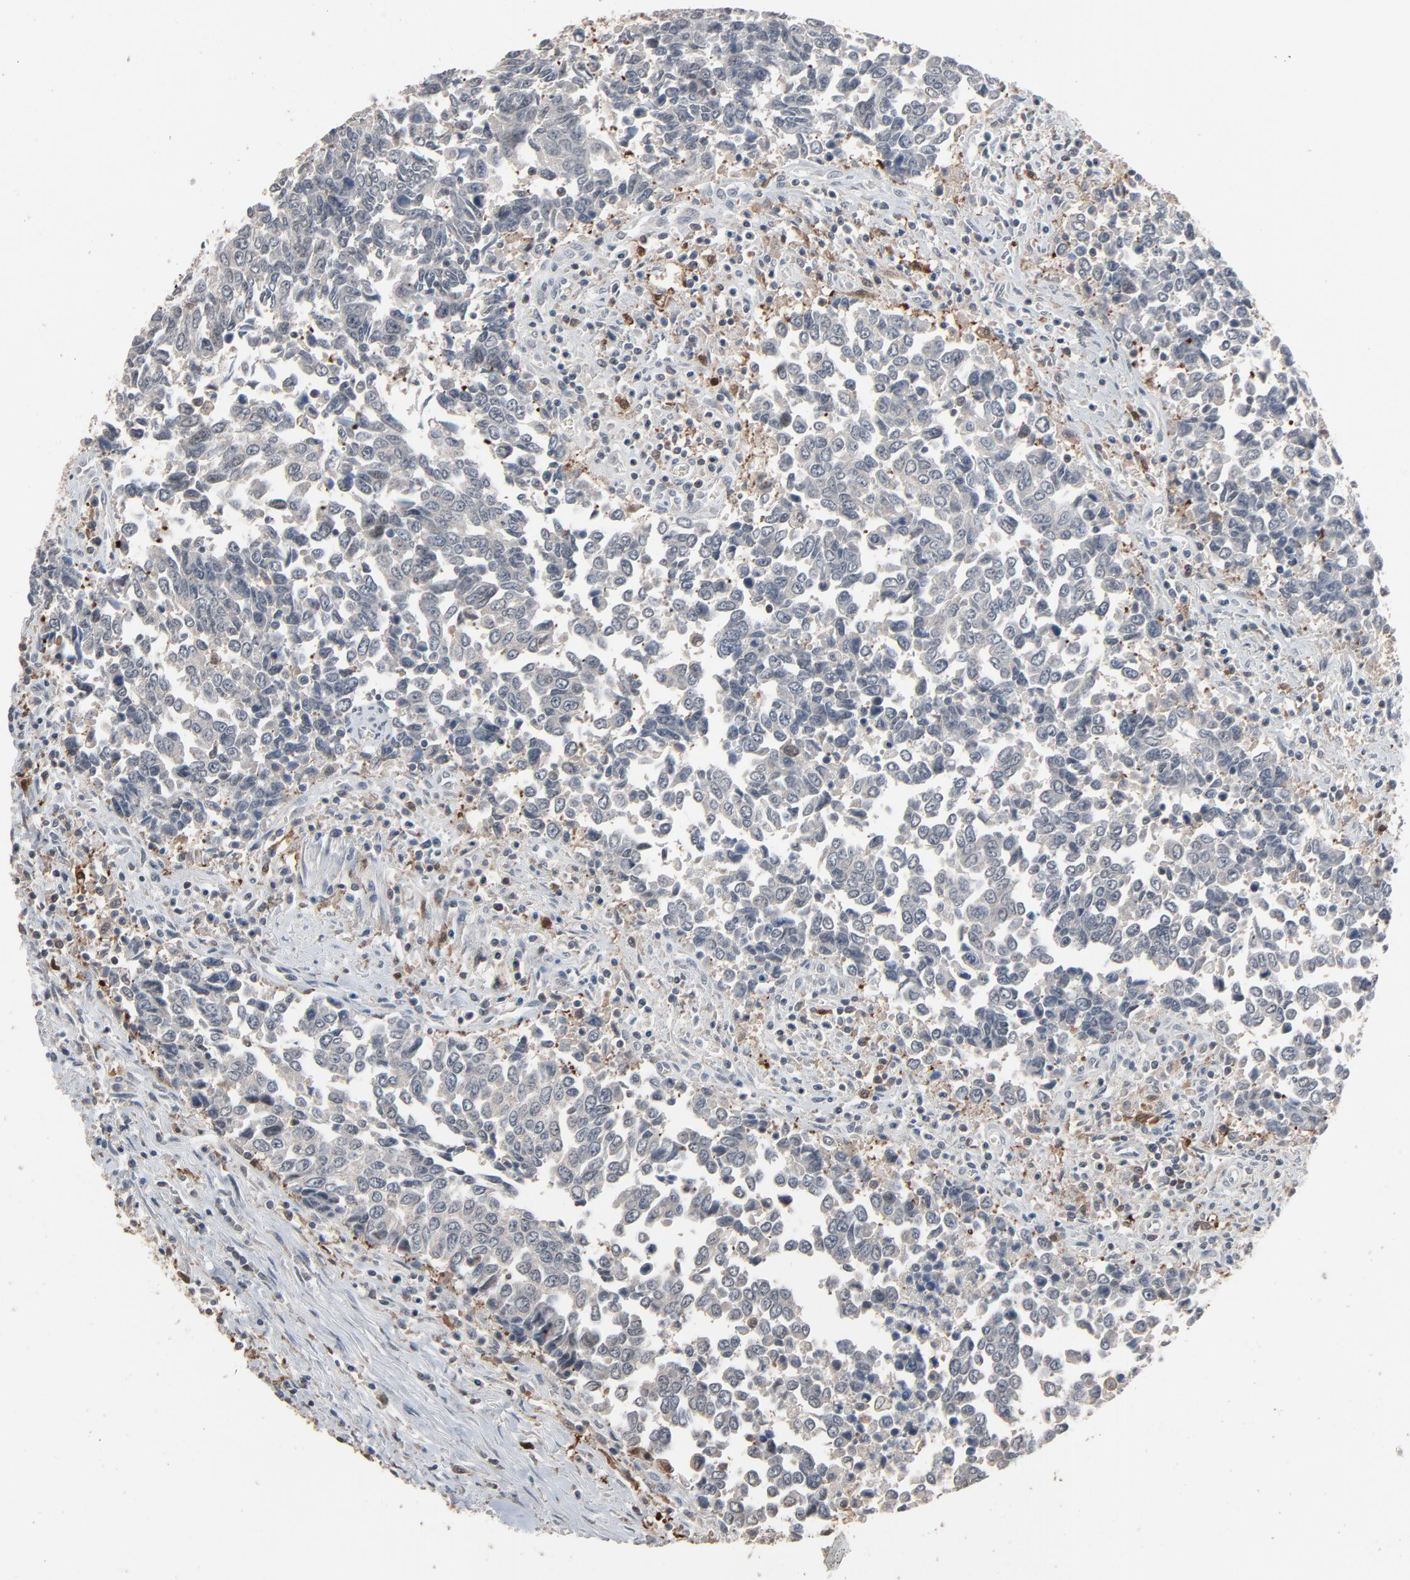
{"staining": {"intensity": "negative", "quantity": "none", "location": "none"}, "tissue": "urothelial cancer", "cell_type": "Tumor cells", "image_type": "cancer", "snomed": [{"axis": "morphology", "description": "Urothelial carcinoma, High grade"}, {"axis": "topography", "description": "Urinary bladder"}], "caption": "Tumor cells show no significant protein staining in high-grade urothelial carcinoma.", "gene": "DOCK8", "patient": {"sex": "male", "age": 86}}